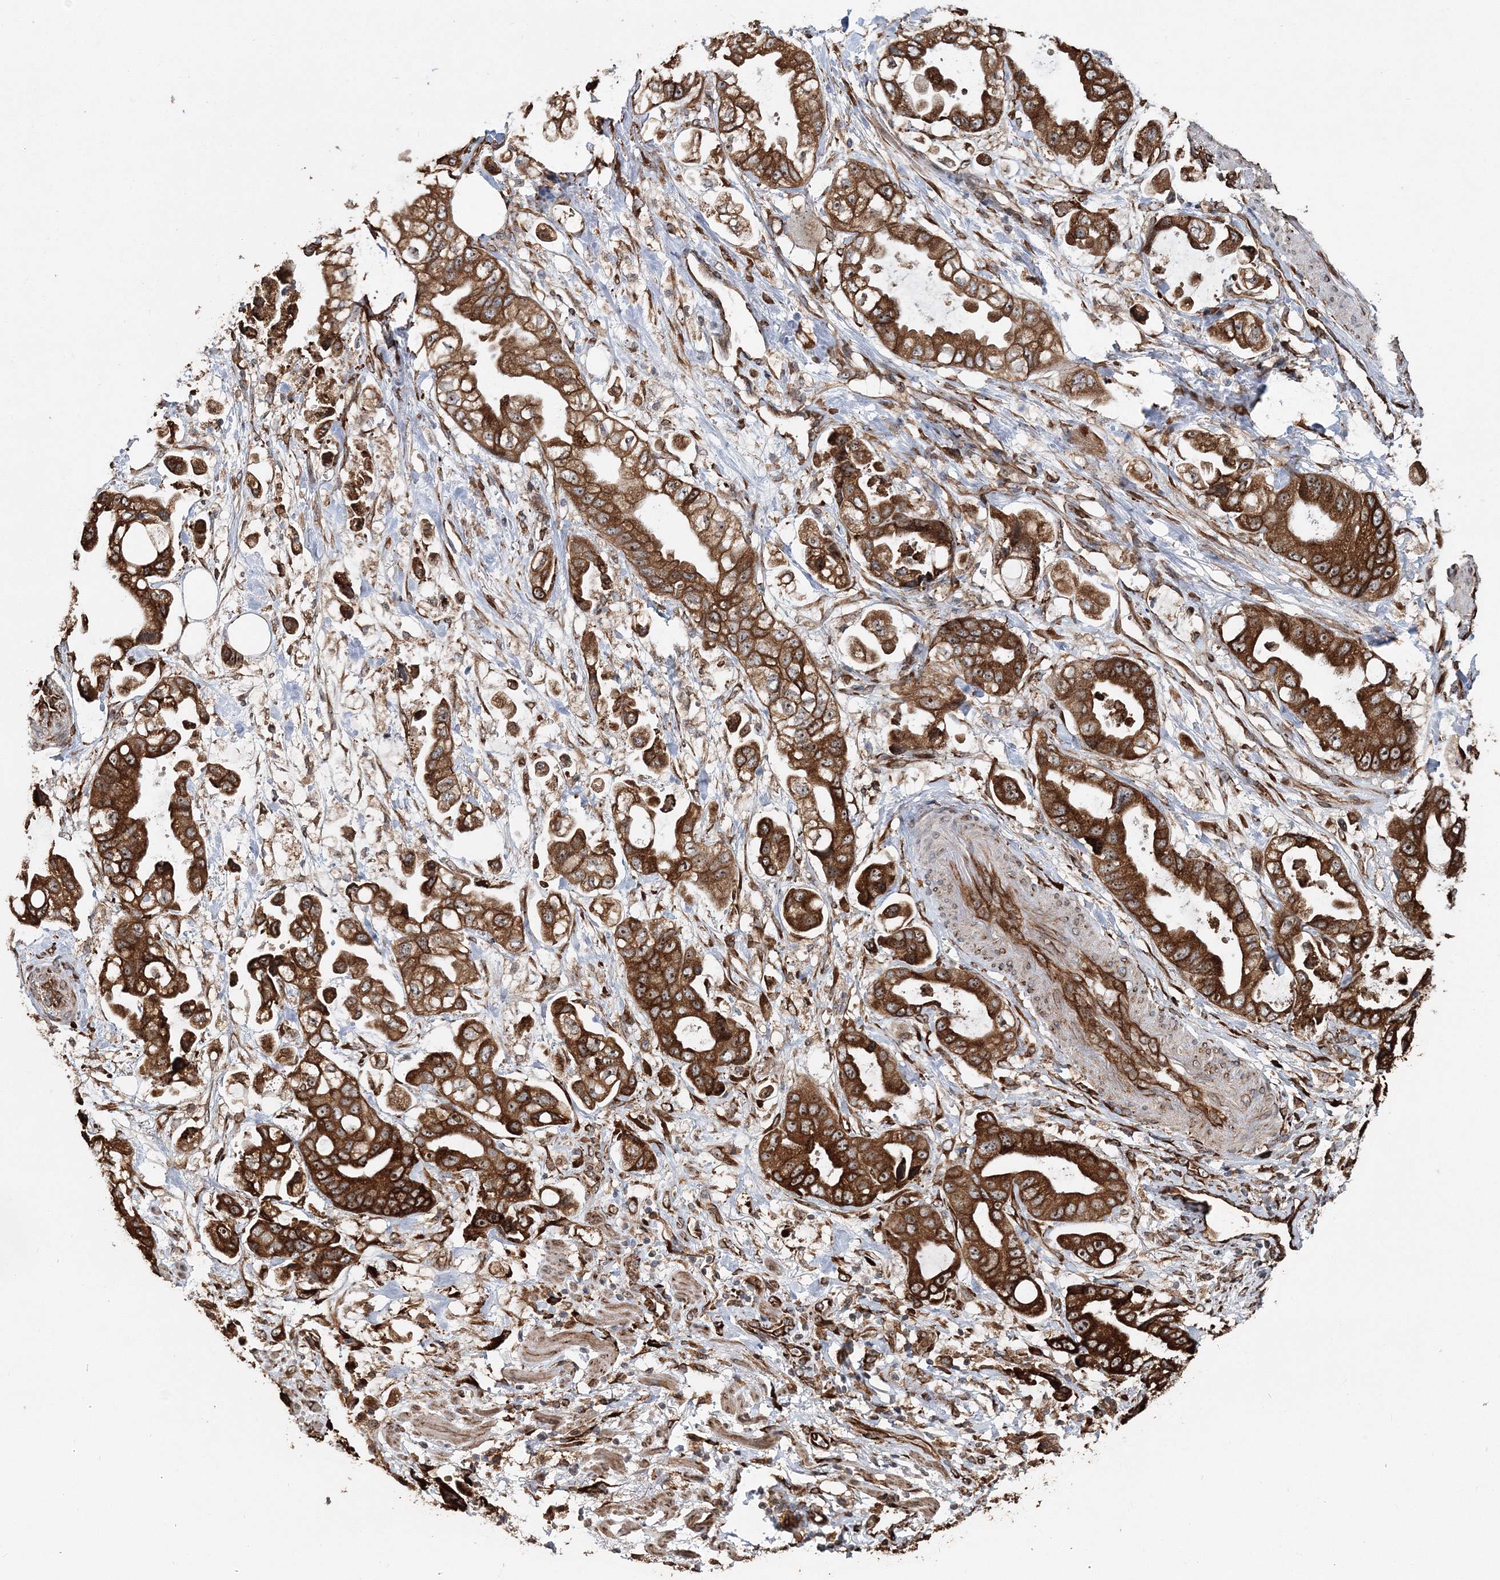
{"staining": {"intensity": "strong", "quantity": ">75%", "location": "cytoplasmic/membranous"}, "tissue": "stomach cancer", "cell_type": "Tumor cells", "image_type": "cancer", "snomed": [{"axis": "morphology", "description": "Adenocarcinoma, NOS"}, {"axis": "topography", "description": "Stomach"}], "caption": "Stomach adenocarcinoma tissue exhibits strong cytoplasmic/membranous staining in approximately >75% of tumor cells, visualized by immunohistochemistry.", "gene": "SCRN3", "patient": {"sex": "male", "age": 62}}